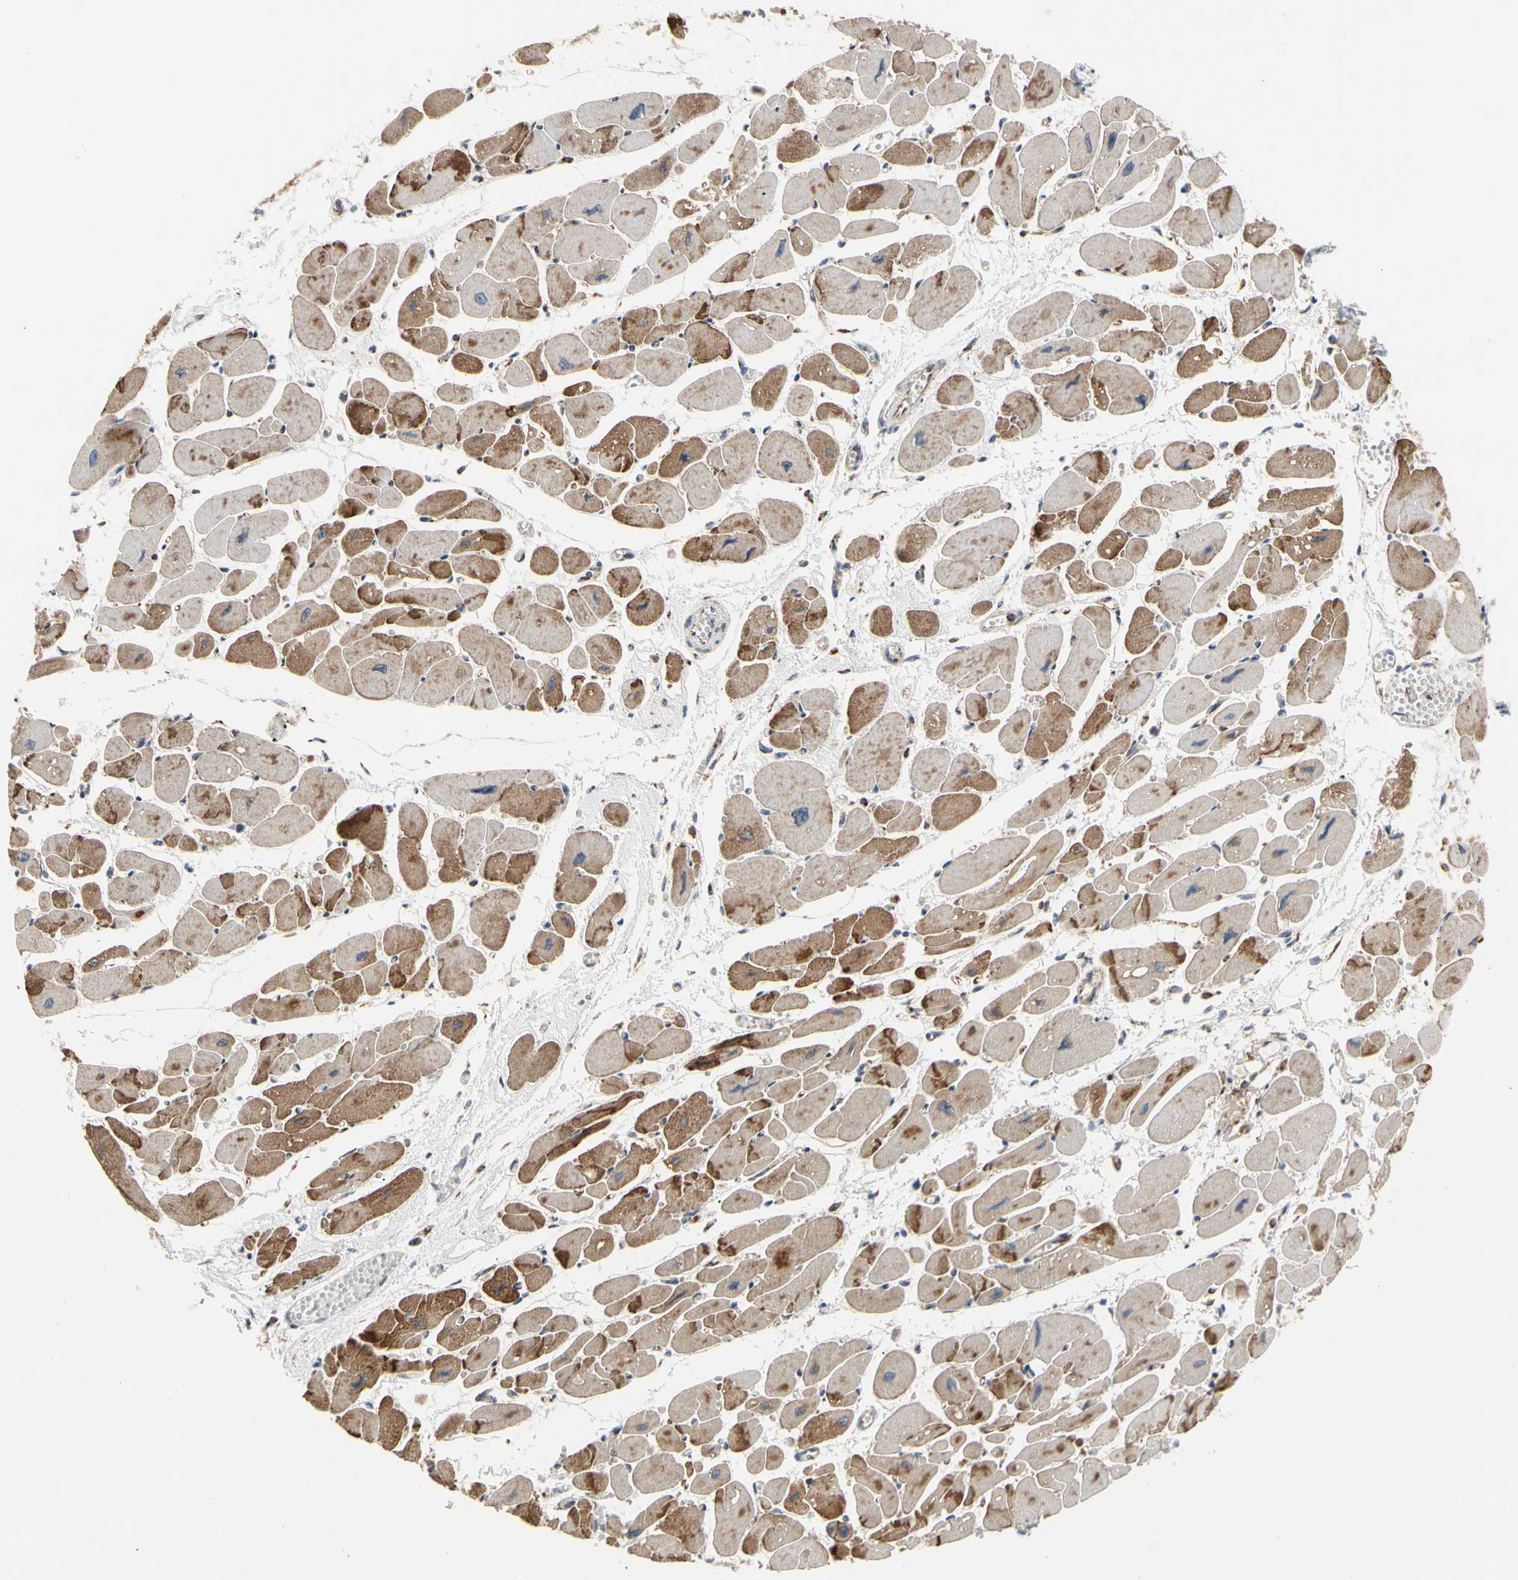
{"staining": {"intensity": "strong", "quantity": "25%-75%", "location": "cytoplasmic/membranous"}, "tissue": "heart muscle", "cell_type": "Cardiomyocytes", "image_type": "normal", "snomed": [{"axis": "morphology", "description": "Normal tissue, NOS"}, {"axis": "topography", "description": "Heart"}], "caption": "Protein analysis of normal heart muscle displays strong cytoplasmic/membranous expression in approximately 25%-75% of cardiomyocytes.", "gene": "GPD2", "patient": {"sex": "female", "age": 54}}